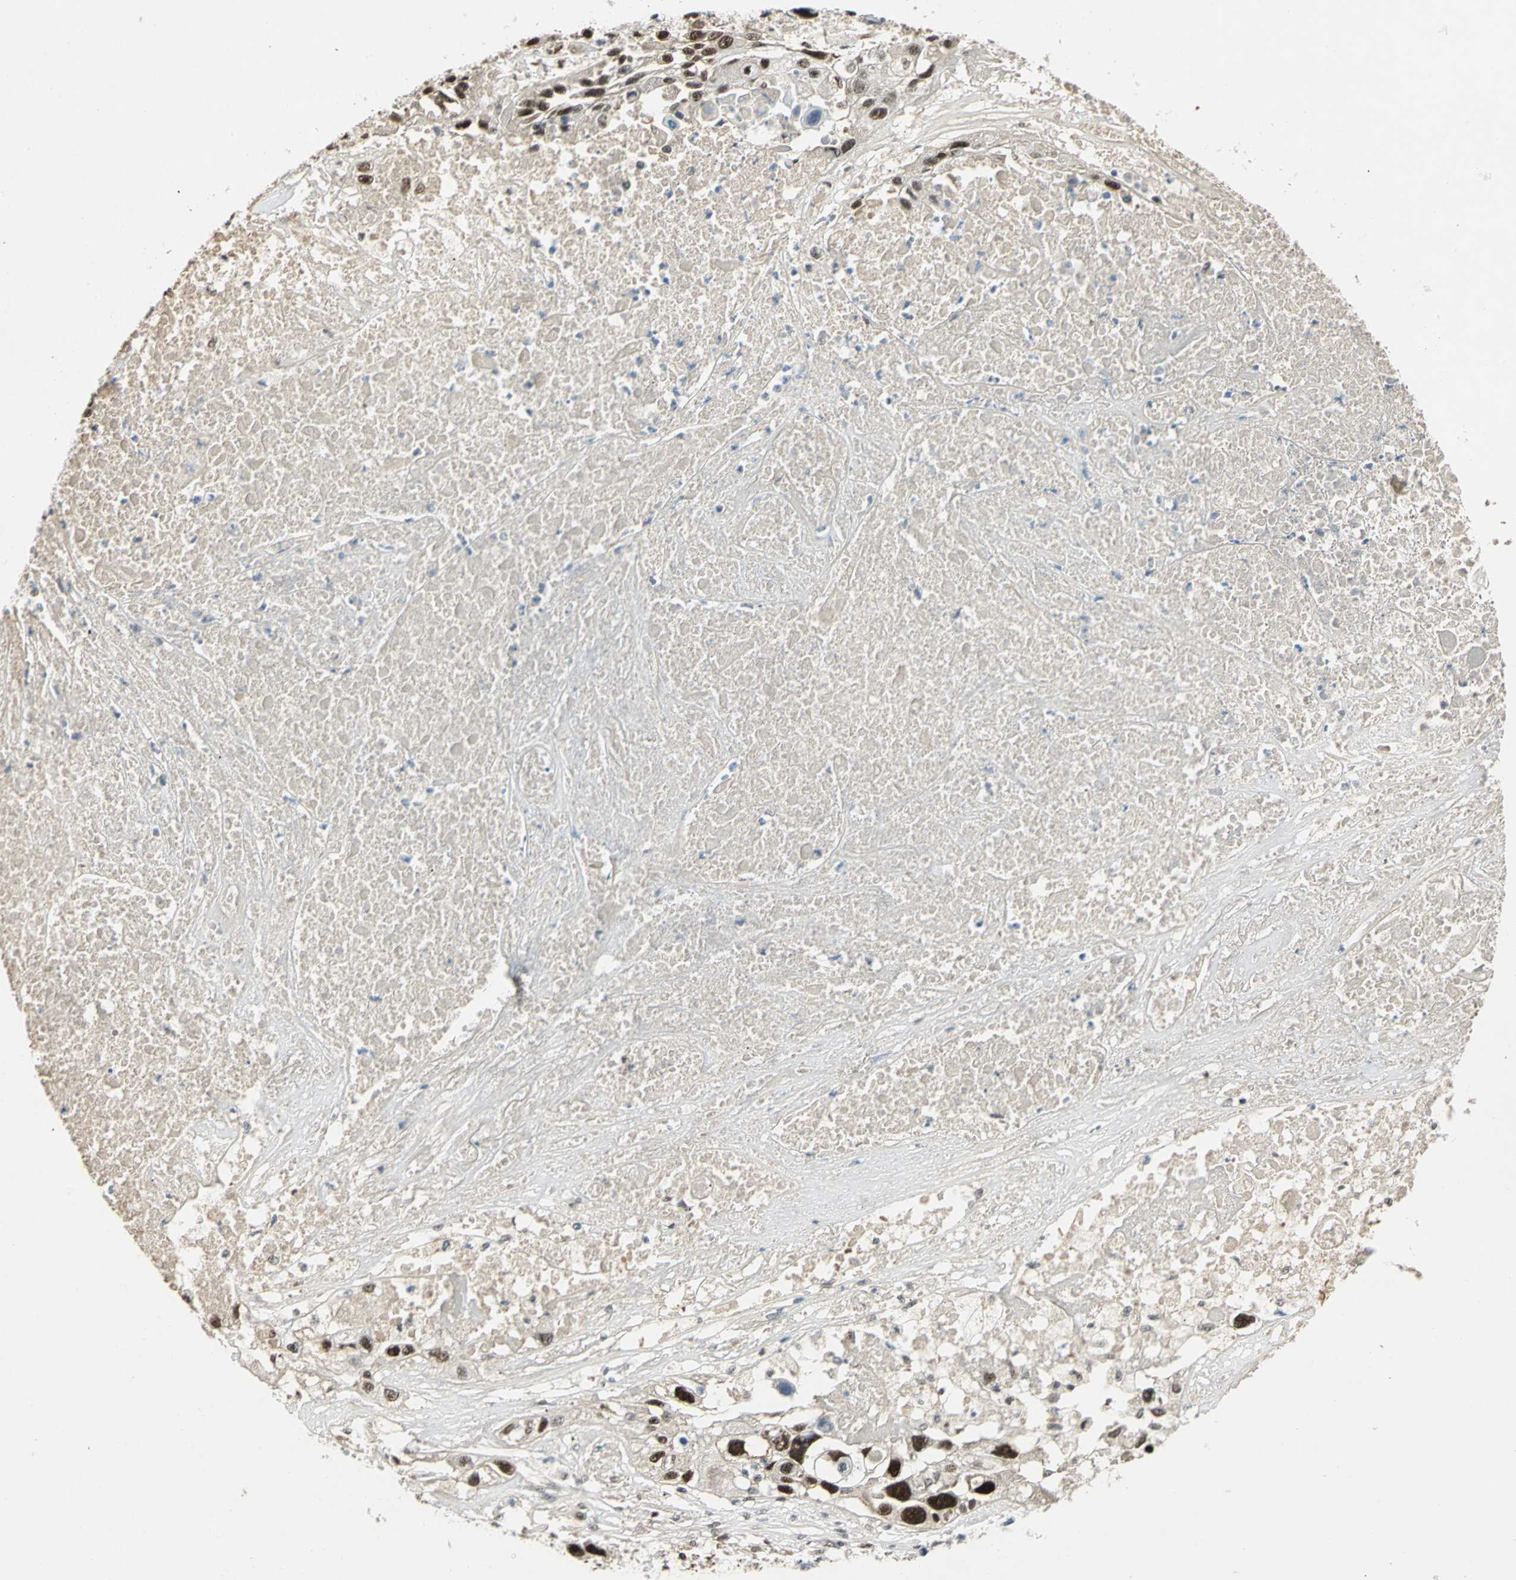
{"staining": {"intensity": "strong", "quantity": ">75%", "location": "nuclear"}, "tissue": "lung cancer", "cell_type": "Tumor cells", "image_type": "cancer", "snomed": [{"axis": "morphology", "description": "Squamous cell carcinoma, NOS"}, {"axis": "topography", "description": "Lung"}], "caption": "Protein analysis of squamous cell carcinoma (lung) tissue demonstrates strong nuclear positivity in approximately >75% of tumor cells.", "gene": "CCNT1", "patient": {"sex": "male", "age": 71}}